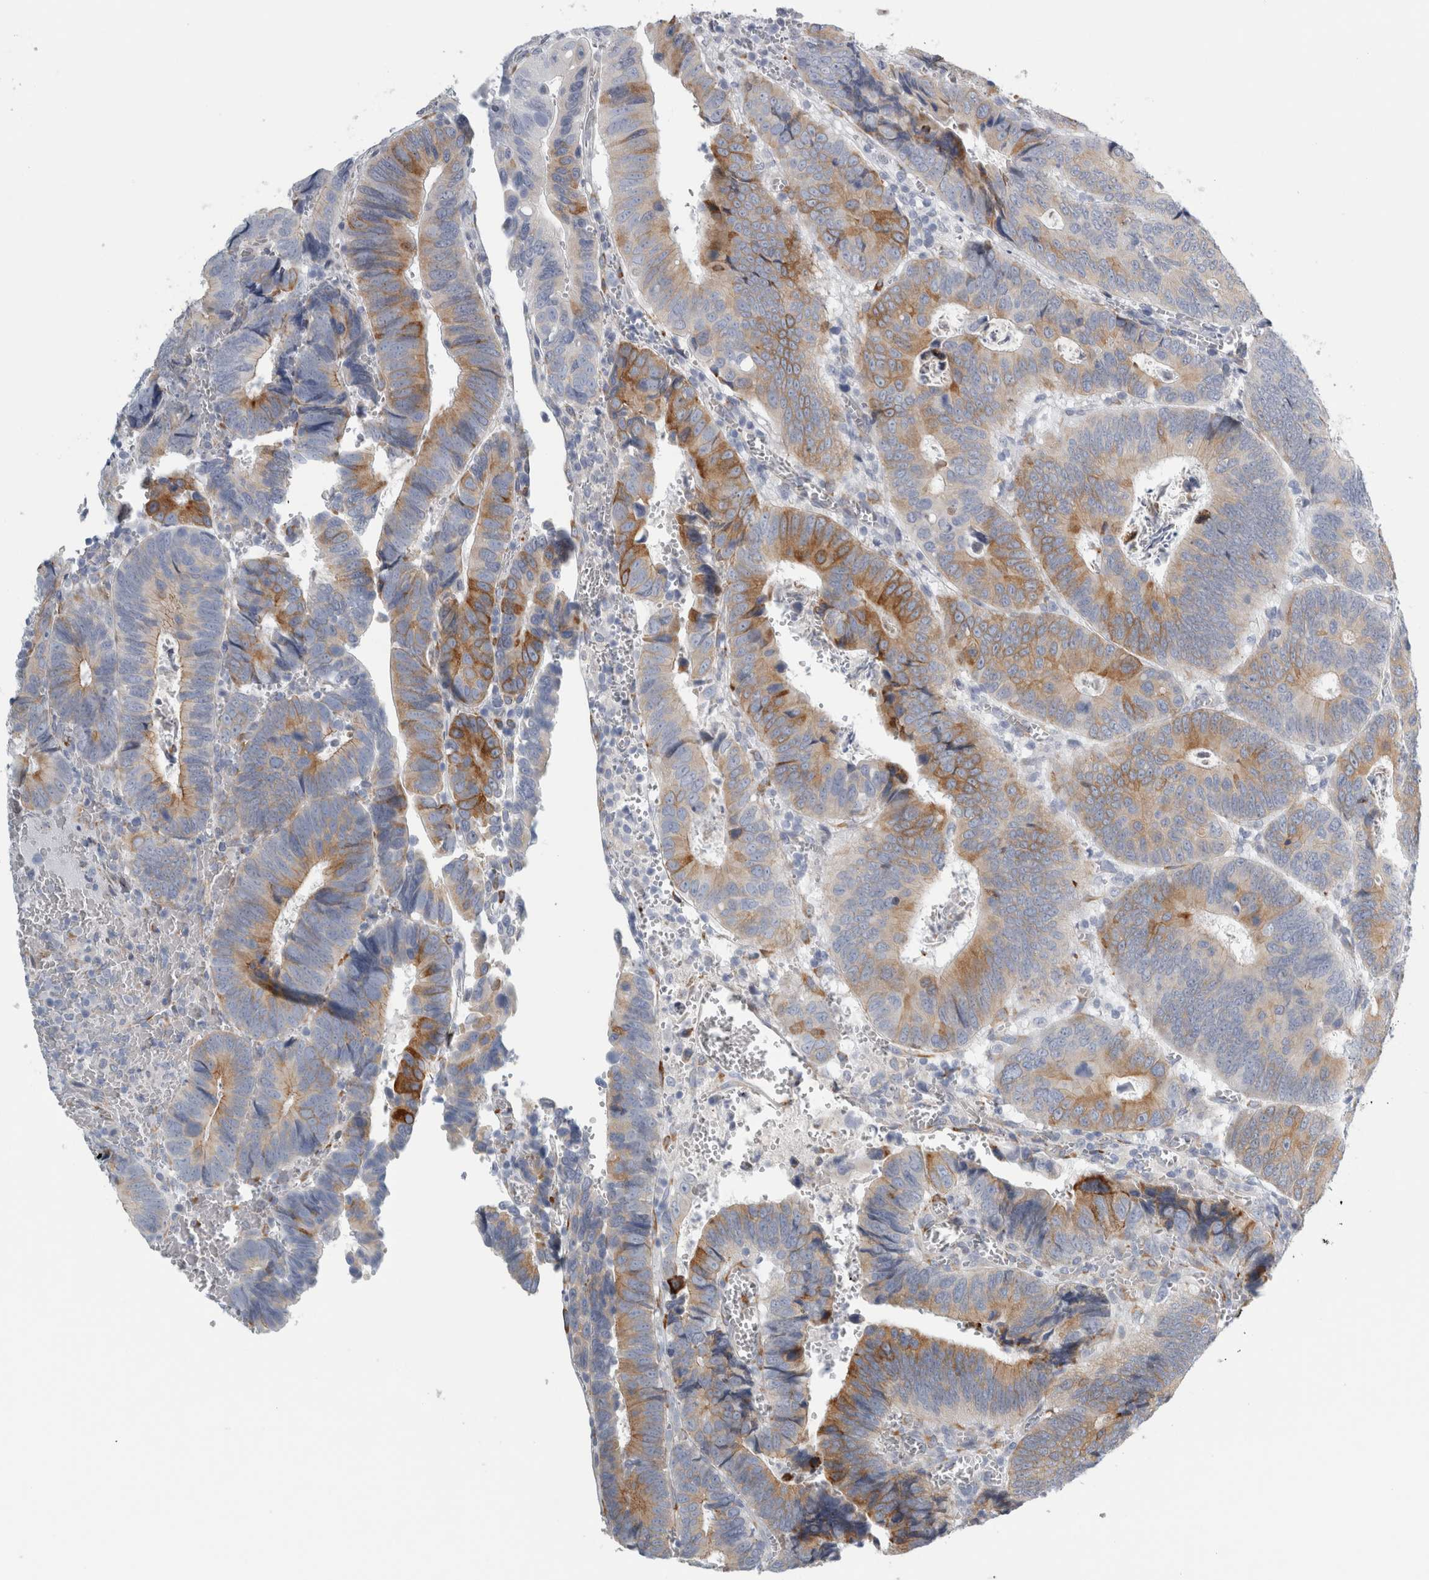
{"staining": {"intensity": "moderate", "quantity": ">75%", "location": "cytoplasmic/membranous"}, "tissue": "colorectal cancer", "cell_type": "Tumor cells", "image_type": "cancer", "snomed": [{"axis": "morphology", "description": "Inflammation, NOS"}, {"axis": "morphology", "description": "Adenocarcinoma, NOS"}, {"axis": "topography", "description": "Colon"}], "caption": "The histopathology image reveals staining of adenocarcinoma (colorectal), revealing moderate cytoplasmic/membranous protein staining (brown color) within tumor cells.", "gene": "B3GNT3", "patient": {"sex": "male", "age": 72}}